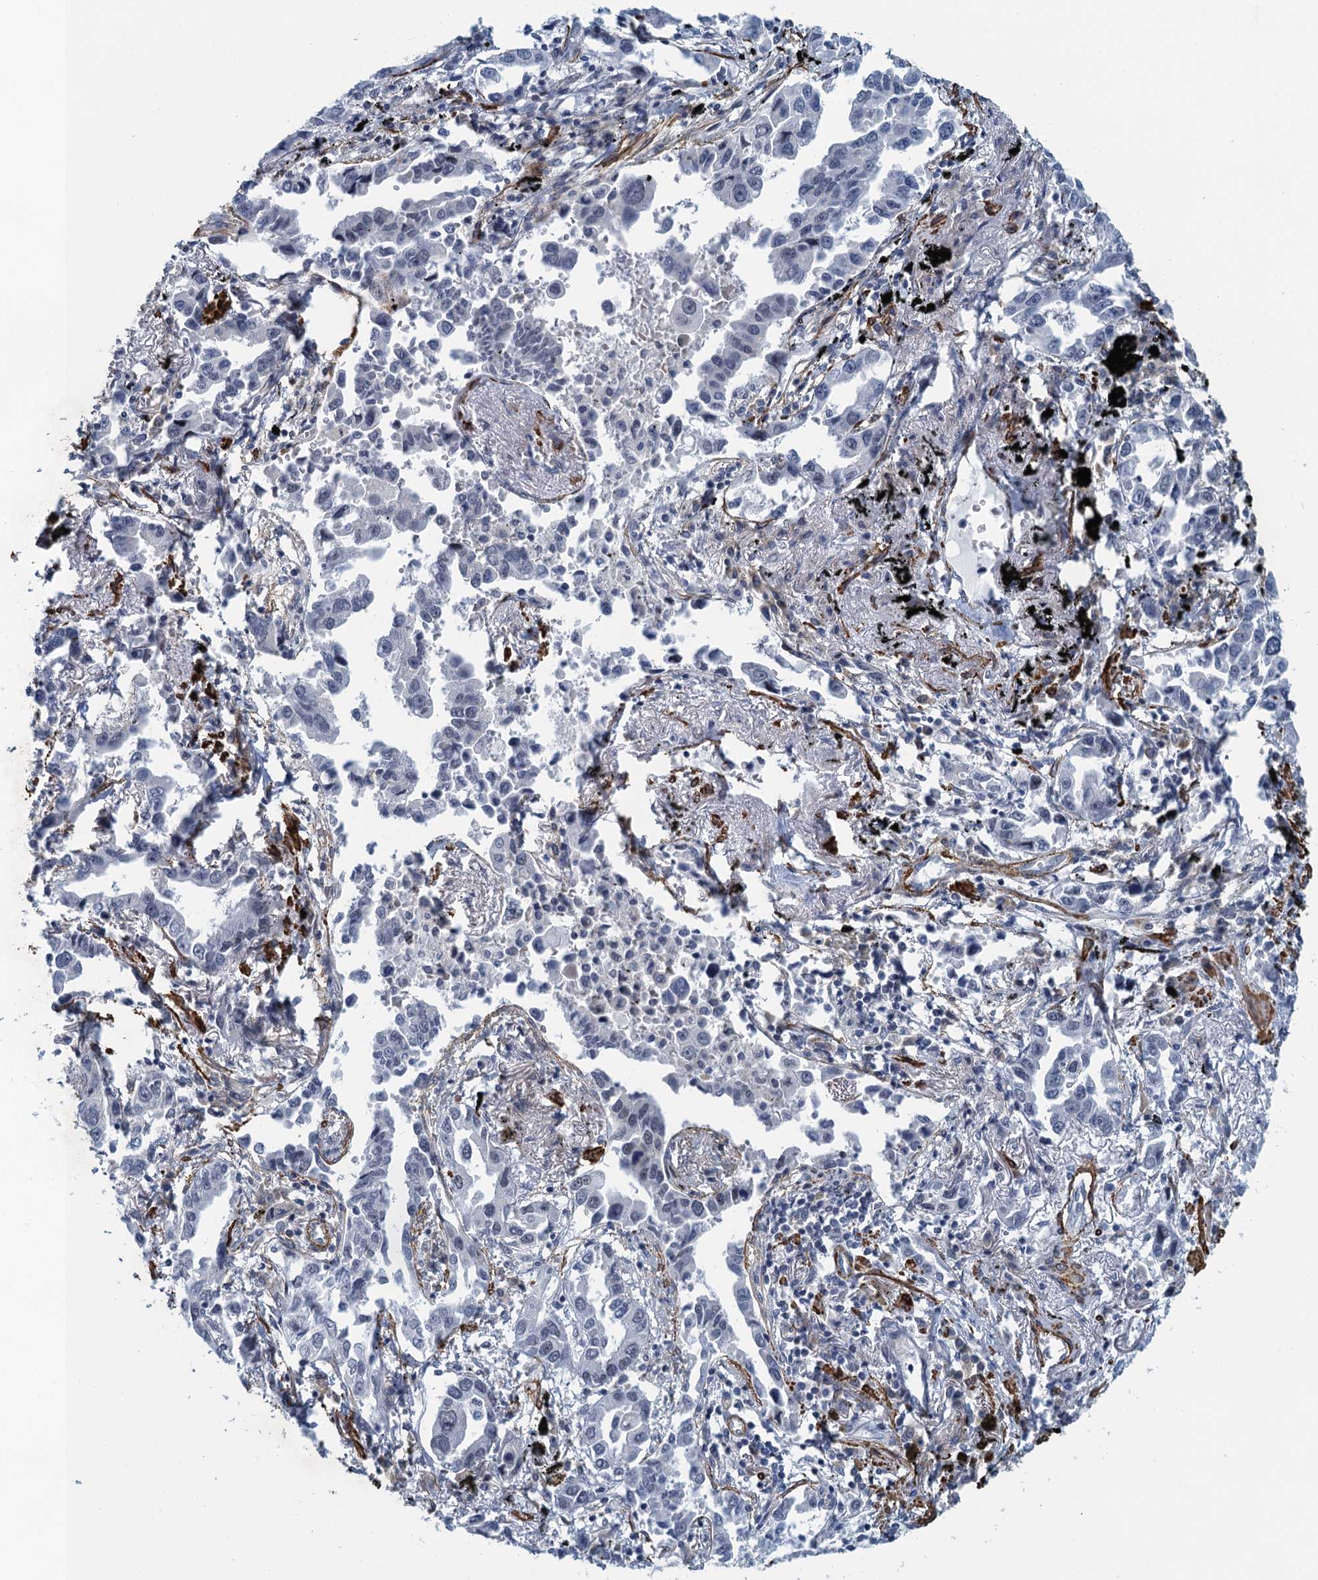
{"staining": {"intensity": "negative", "quantity": "none", "location": "none"}, "tissue": "lung cancer", "cell_type": "Tumor cells", "image_type": "cancer", "snomed": [{"axis": "morphology", "description": "Adenocarcinoma, NOS"}, {"axis": "topography", "description": "Lung"}], "caption": "DAB immunohistochemical staining of lung cancer (adenocarcinoma) displays no significant expression in tumor cells.", "gene": "ALG2", "patient": {"sex": "male", "age": 67}}